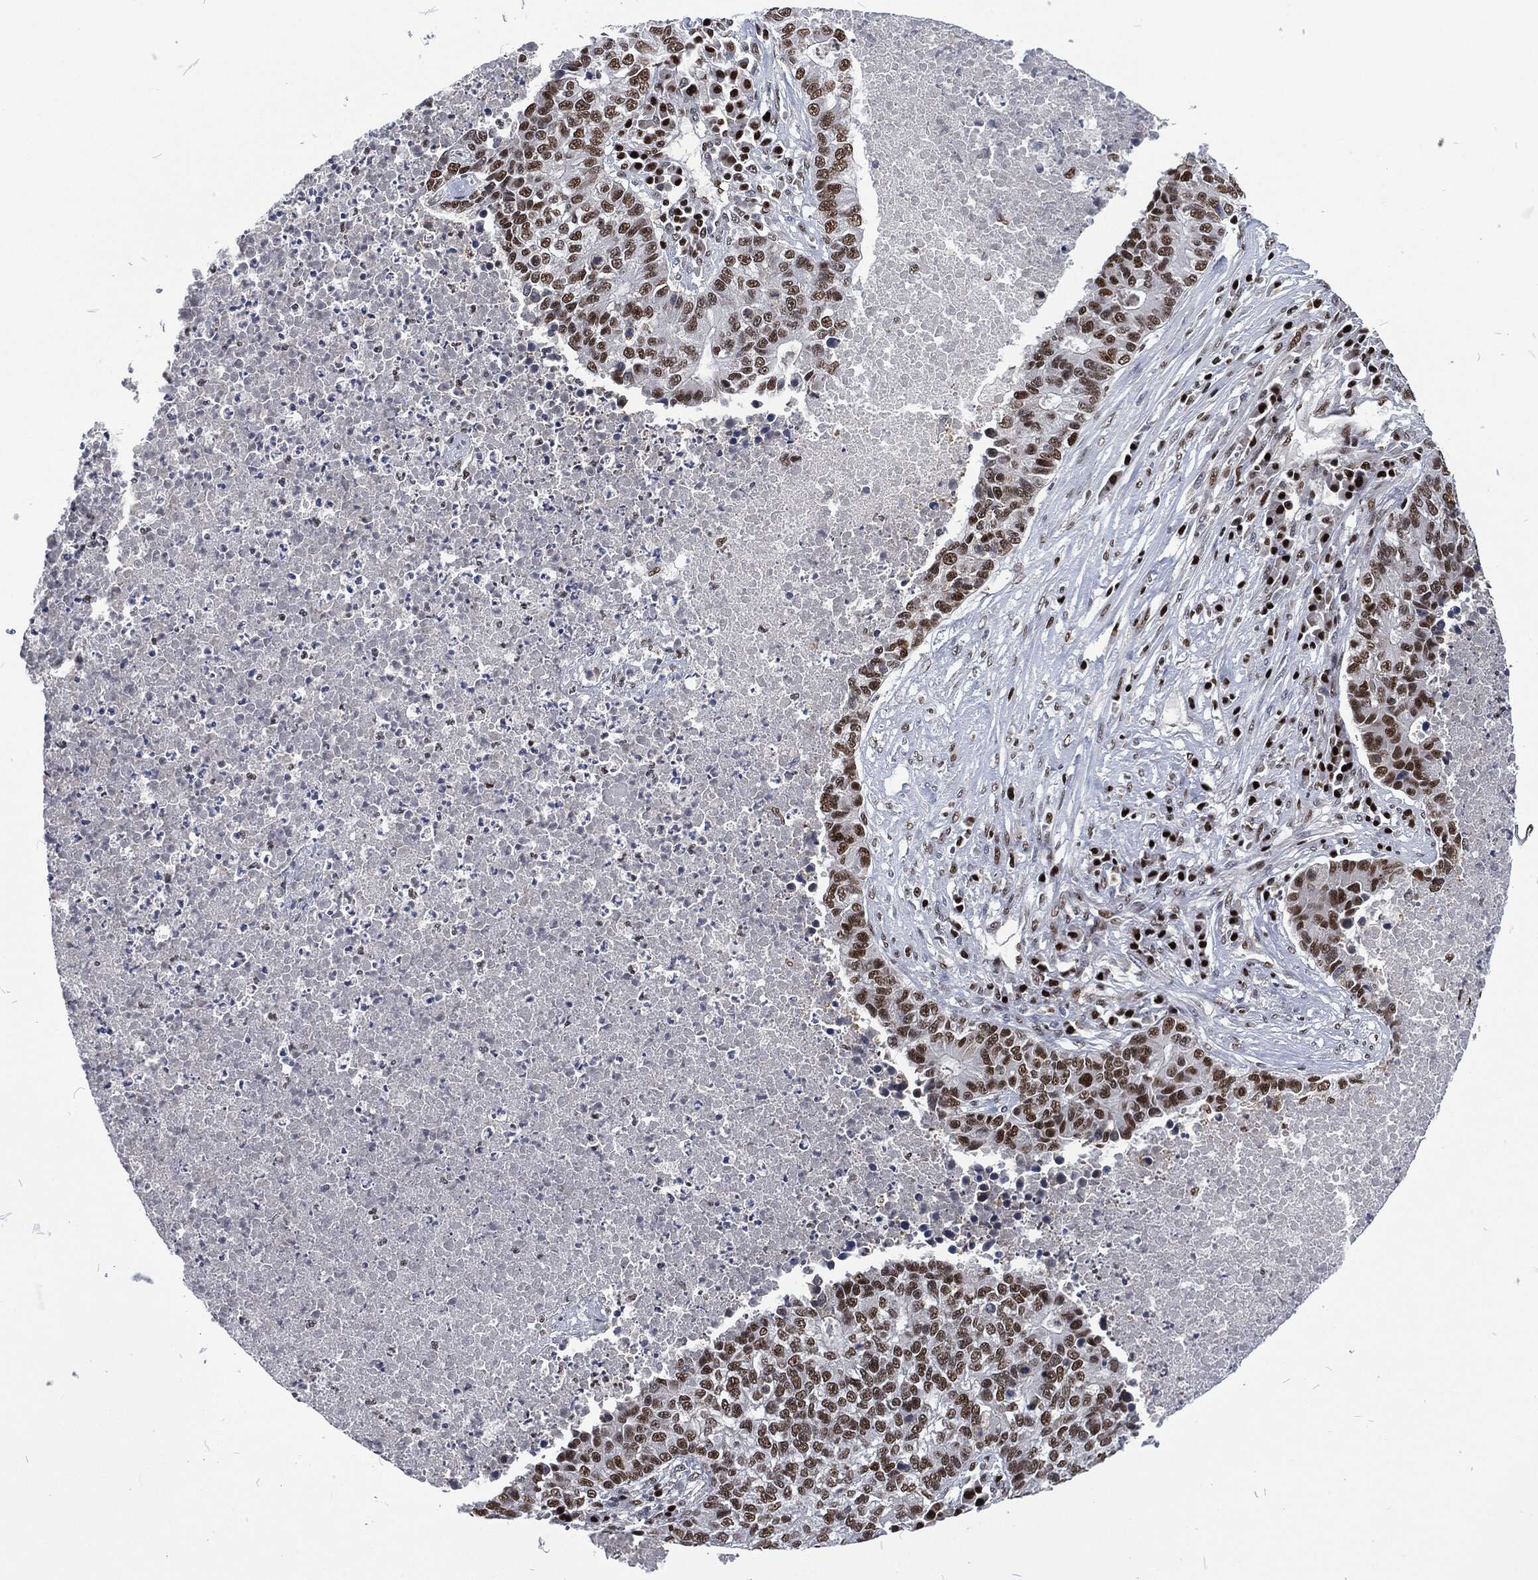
{"staining": {"intensity": "strong", "quantity": "25%-75%", "location": "nuclear"}, "tissue": "lung cancer", "cell_type": "Tumor cells", "image_type": "cancer", "snomed": [{"axis": "morphology", "description": "Adenocarcinoma, NOS"}, {"axis": "topography", "description": "Lung"}], "caption": "Adenocarcinoma (lung) was stained to show a protein in brown. There is high levels of strong nuclear positivity in approximately 25%-75% of tumor cells. (DAB (3,3'-diaminobenzidine) IHC, brown staining for protein, blue staining for nuclei).", "gene": "DCPS", "patient": {"sex": "male", "age": 57}}